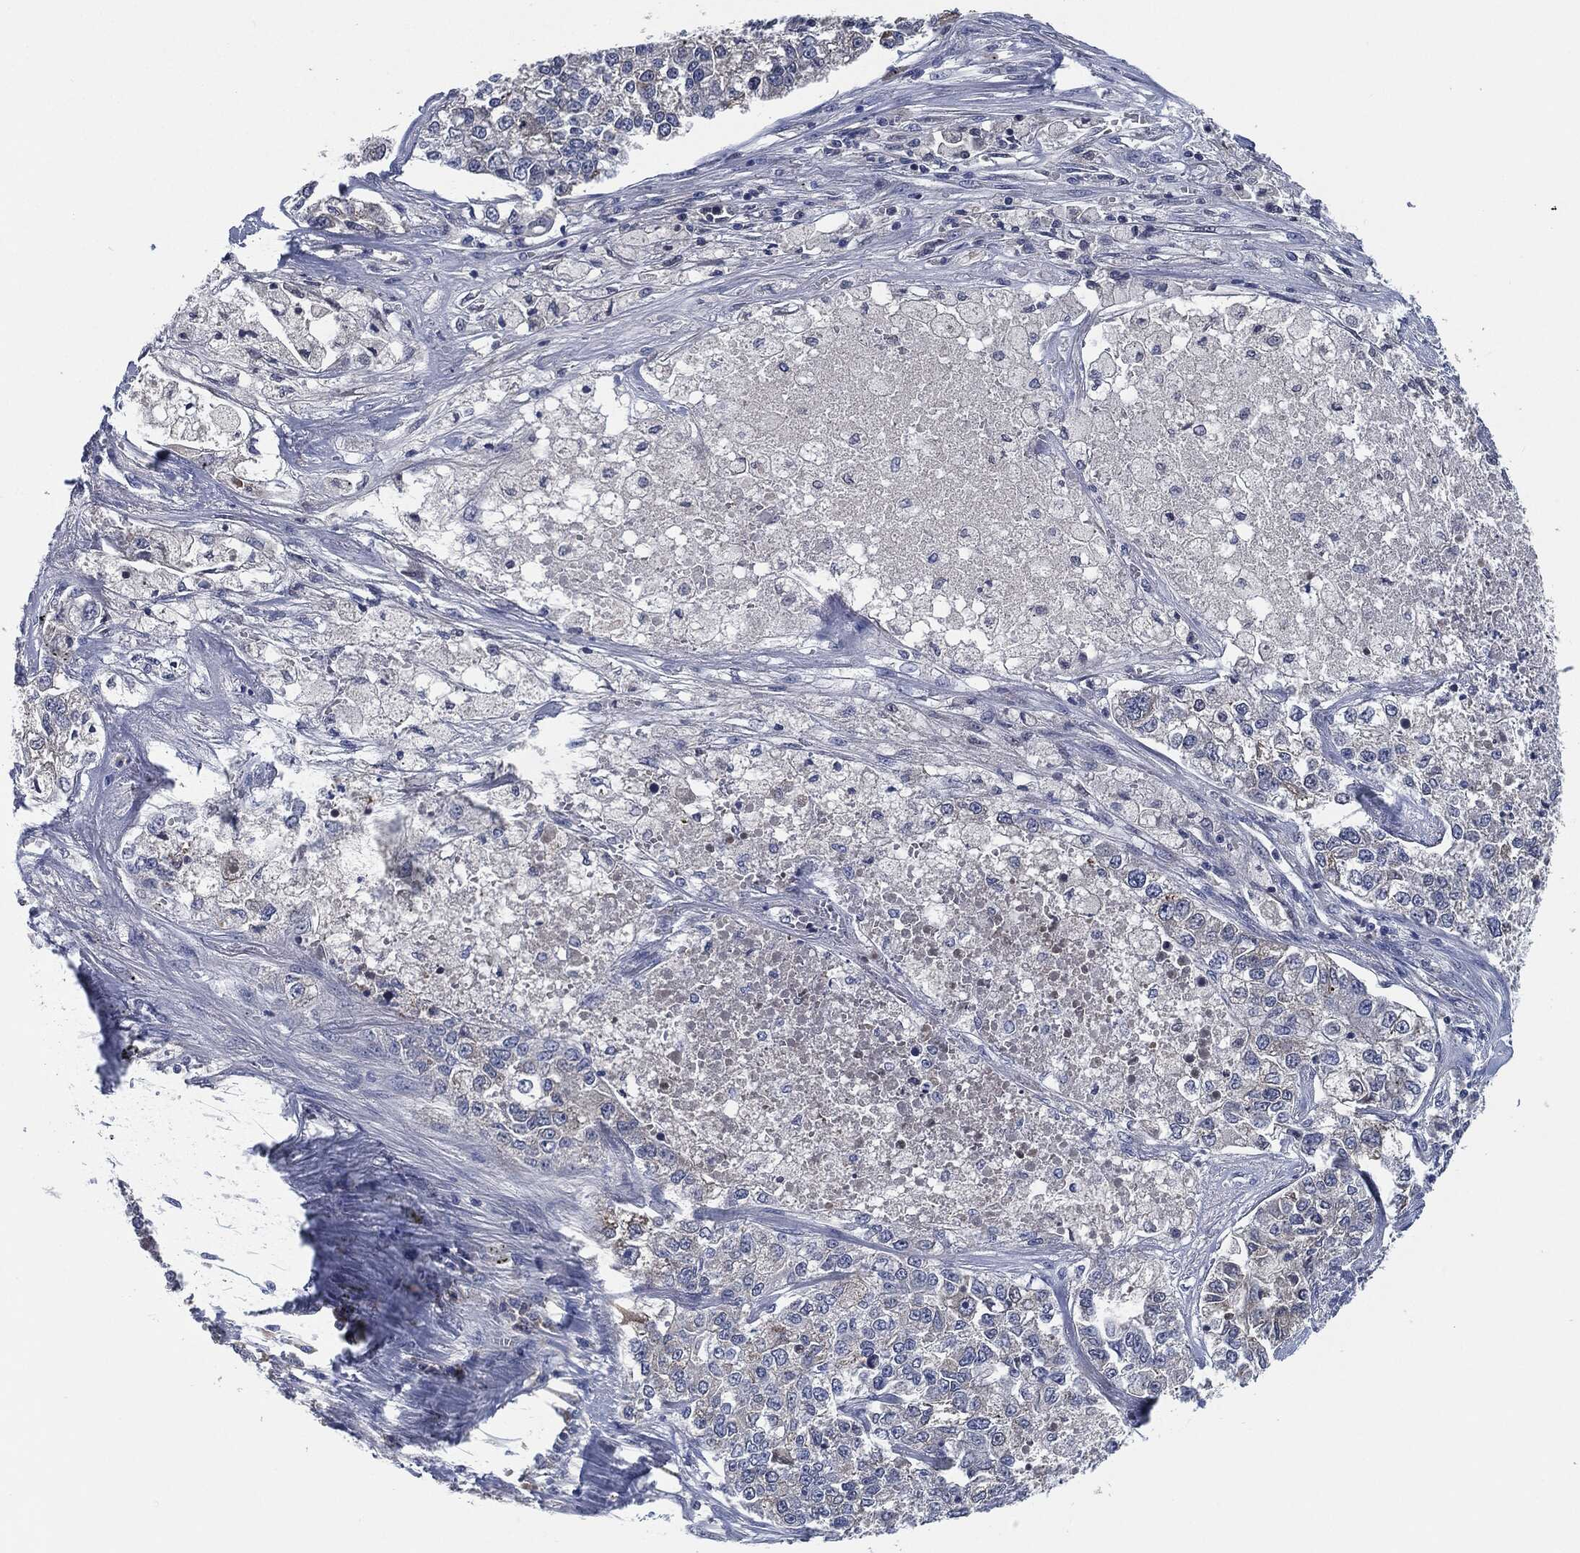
{"staining": {"intensity": "negative", "quantity": "none", "location": "none"}, "tissue": "lung cancer", "cell_type": "Tumor cells", "image_type": "cancer", "snomed": [{"axis": "morphology", "description": "Adenocarcinoma, NOS"}, {"axis": "topography", "description": "Lung"}], "caption": "IHC photomicrograph of neoplastic tissue: lung cancer stained with DAB (3,3'-diaminobenzidine) reveals no significant protein staining in tumor cells.", "gene": "IL2RG", "patient": {"sex": "male", "age": 49}}